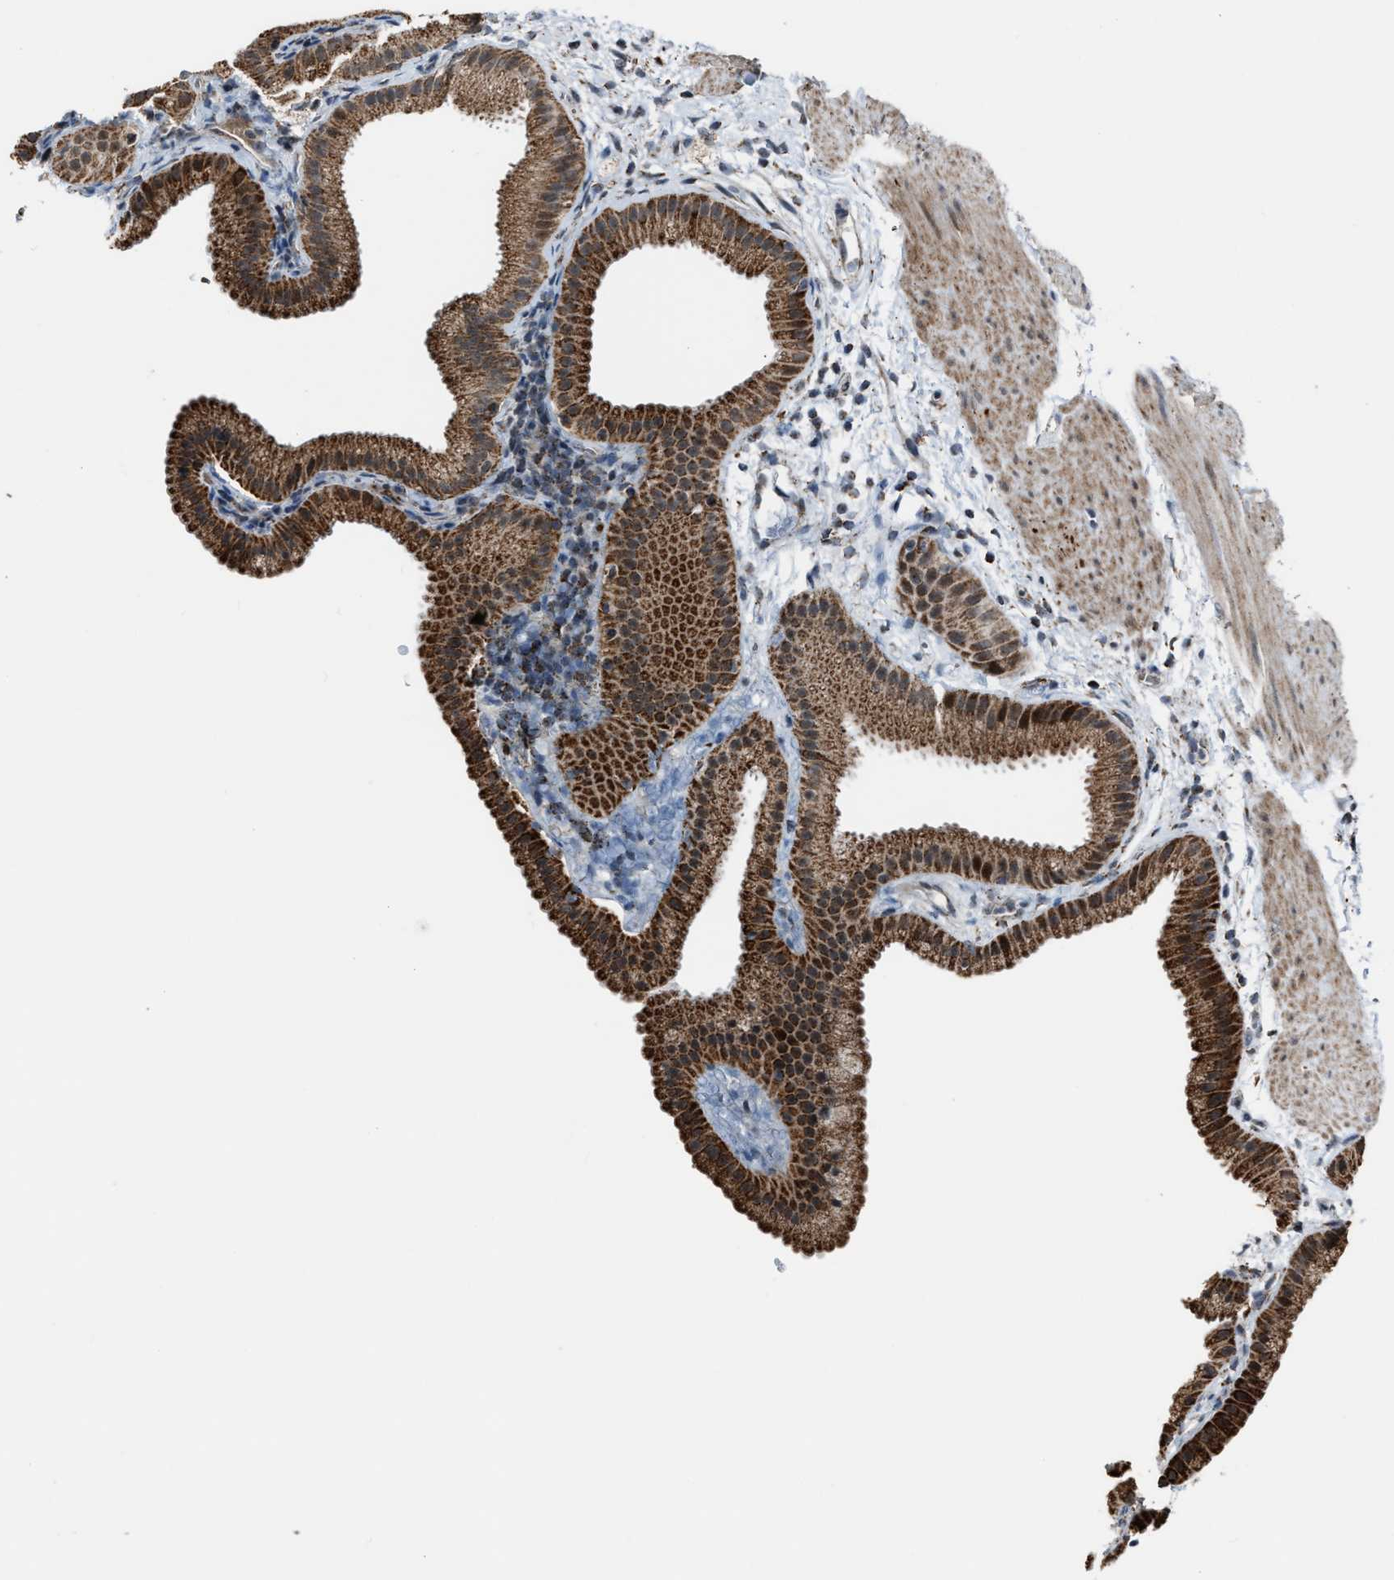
{"staining": {"intensity": "strong", "quantity": ">75%", "location": "cytoplasmic/membranous,nuclear"}, "tissue": "gallbladder", "cell_type": "Glandular cells", "image_type": "normal", "snomed": [{"axis": "morphology", "description": "Normal tissue, NOS"}, {"axis": "topography", "description": "Gallbladder"}], "caption": "The image displays a brown stain indicating the presence of a protein in the cytoplasmic/membranous,nuclear of glandular cells in gallbladder. The staining was performed using DAB (3,3'-diaminobenzidine), with brown indicating positive protein expression. Nuclei are stained blue with hematoxylin.", "gene": "CHN2", "patient": {"sex": "female", "age": 64}}